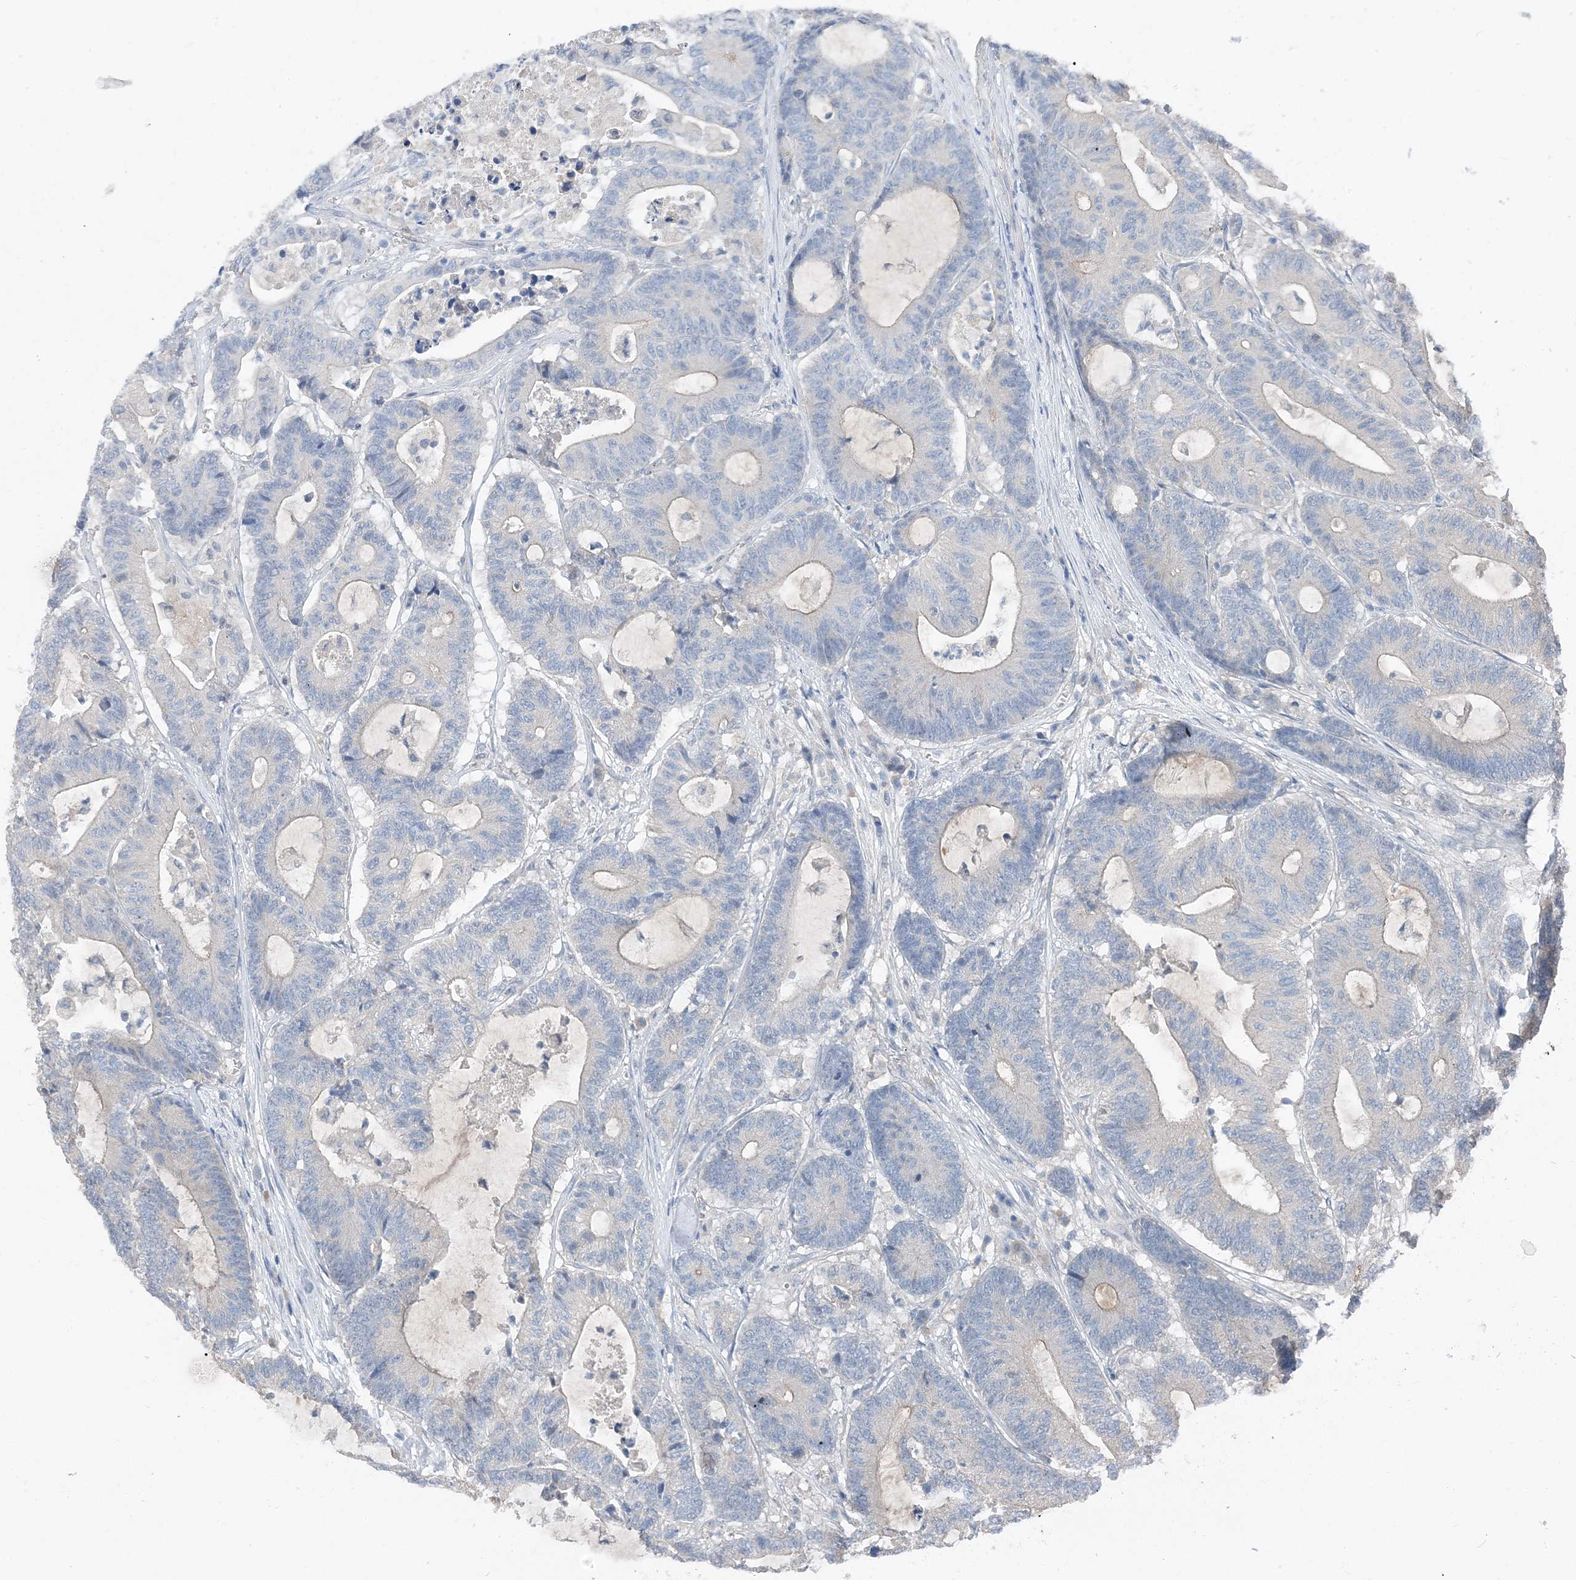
{"staining": {"intensity": "negative", "quantity": "none", "location": "none"}, "tissue": "colorectal cancer", "cell_type": "Tumor cells", "image_type": "cancer", "snomed": [{"axis": "morphology", "description": "Adenocarcinoma, NOS"}, {"axis": "topography", "description": "Colon"}], "caption": "There is no significant staining in tumor cells of colorectal cancer.", "gene": "NCOA7", "patient": {"sex": "female", "age": 84}}